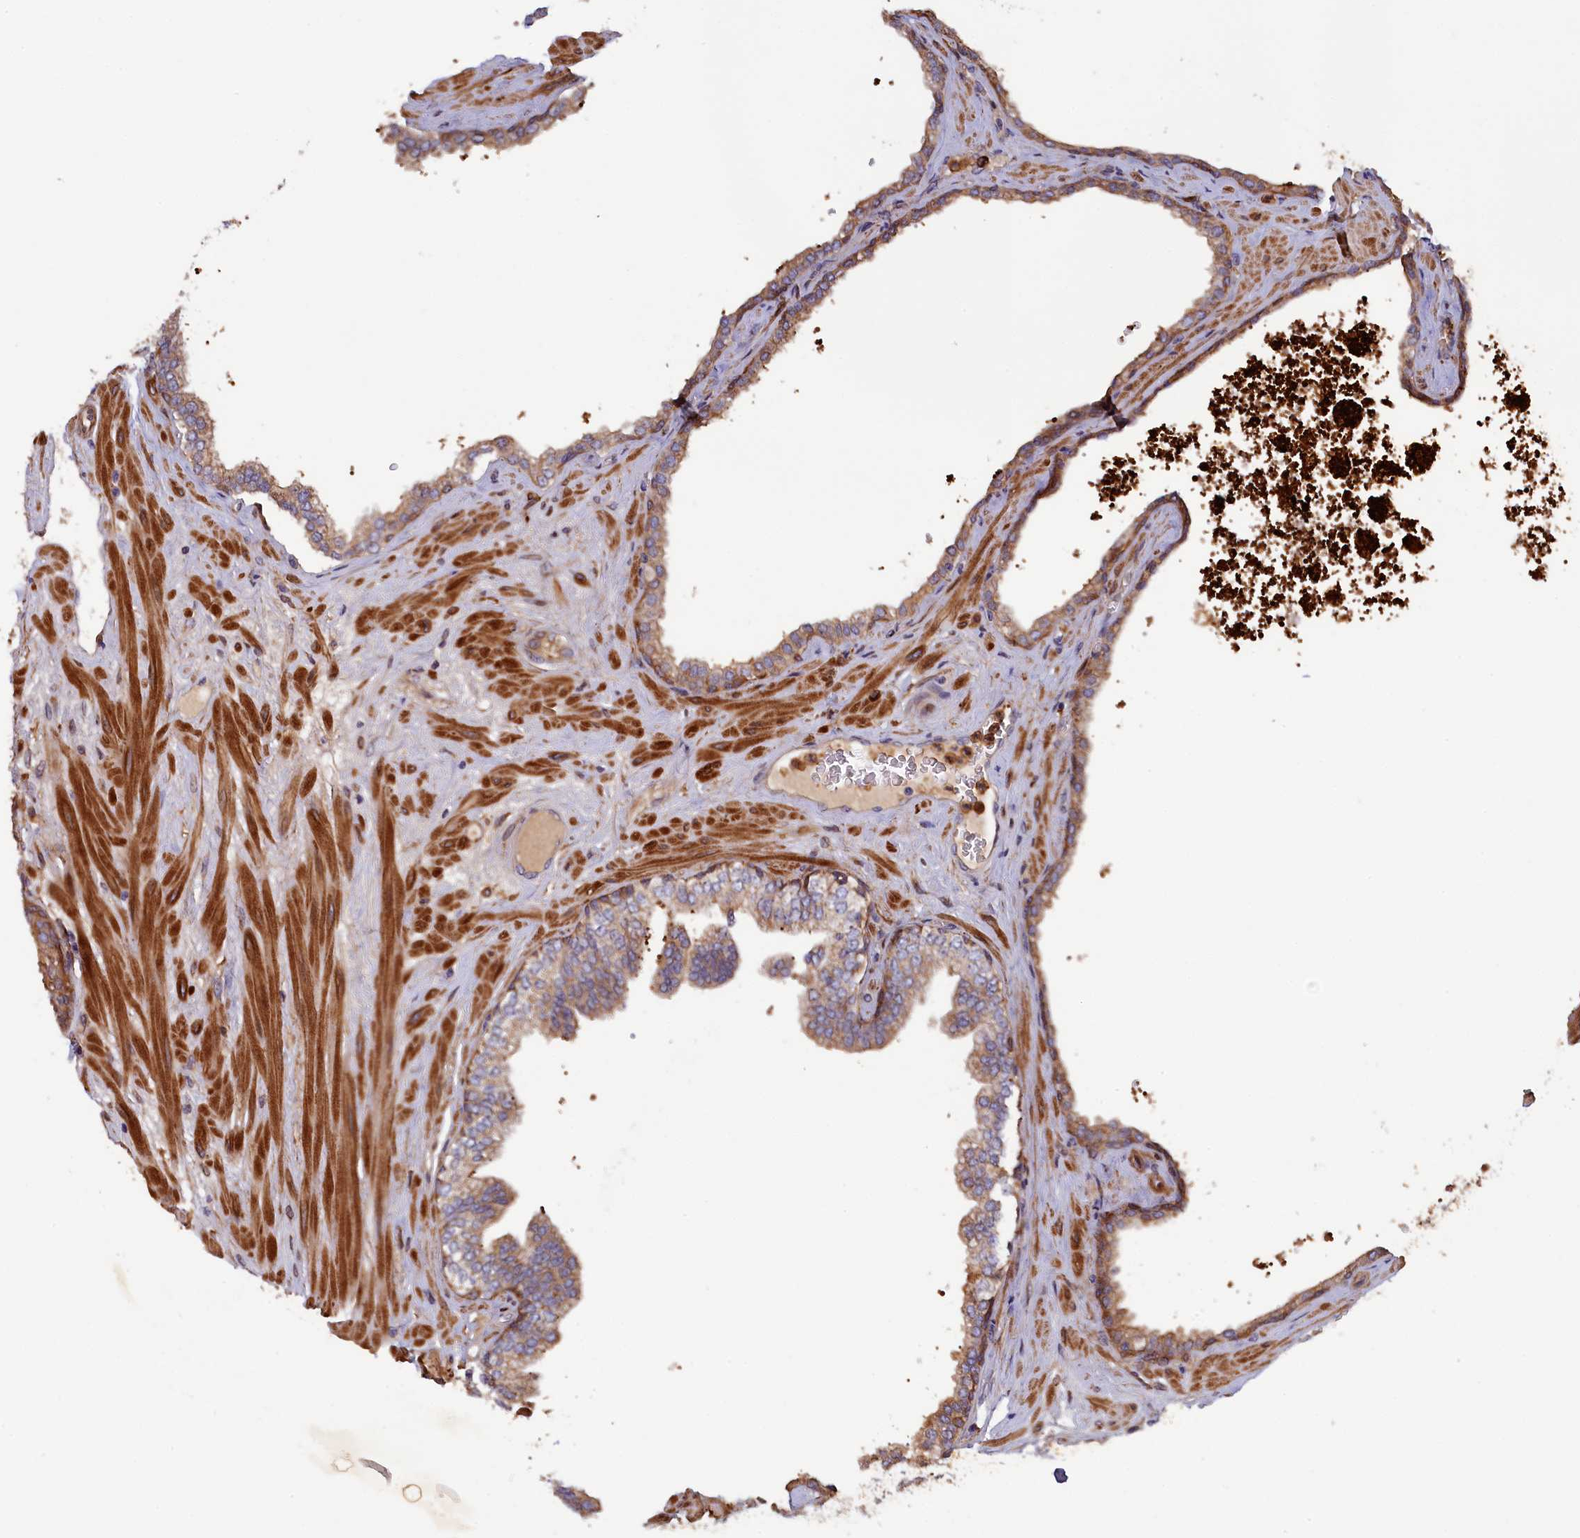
{"staining": {"intensity": "moderate", "quantity": ">75%", "location": "cytoplasmic/membranous"}, "tissue": "prostate", "cell_type": "Glandular cells", "image_type": "normal", "snomed": [{"axis": "morphology", "description": "Normal tissue, NOS"}, {"axis": "topography", "description": "Prostate"}], "caption": "DAB immunohistochemical staining of unremarkable human prostate demonstrates moderate cytoplasmic/membranous protein positivity in approximately >75% of glandular cells. (DAB = brown stain, brightfield microscopy at high magnification).", "gene": "FERMT1", "patient": {"sex": "male", "age": 60}}